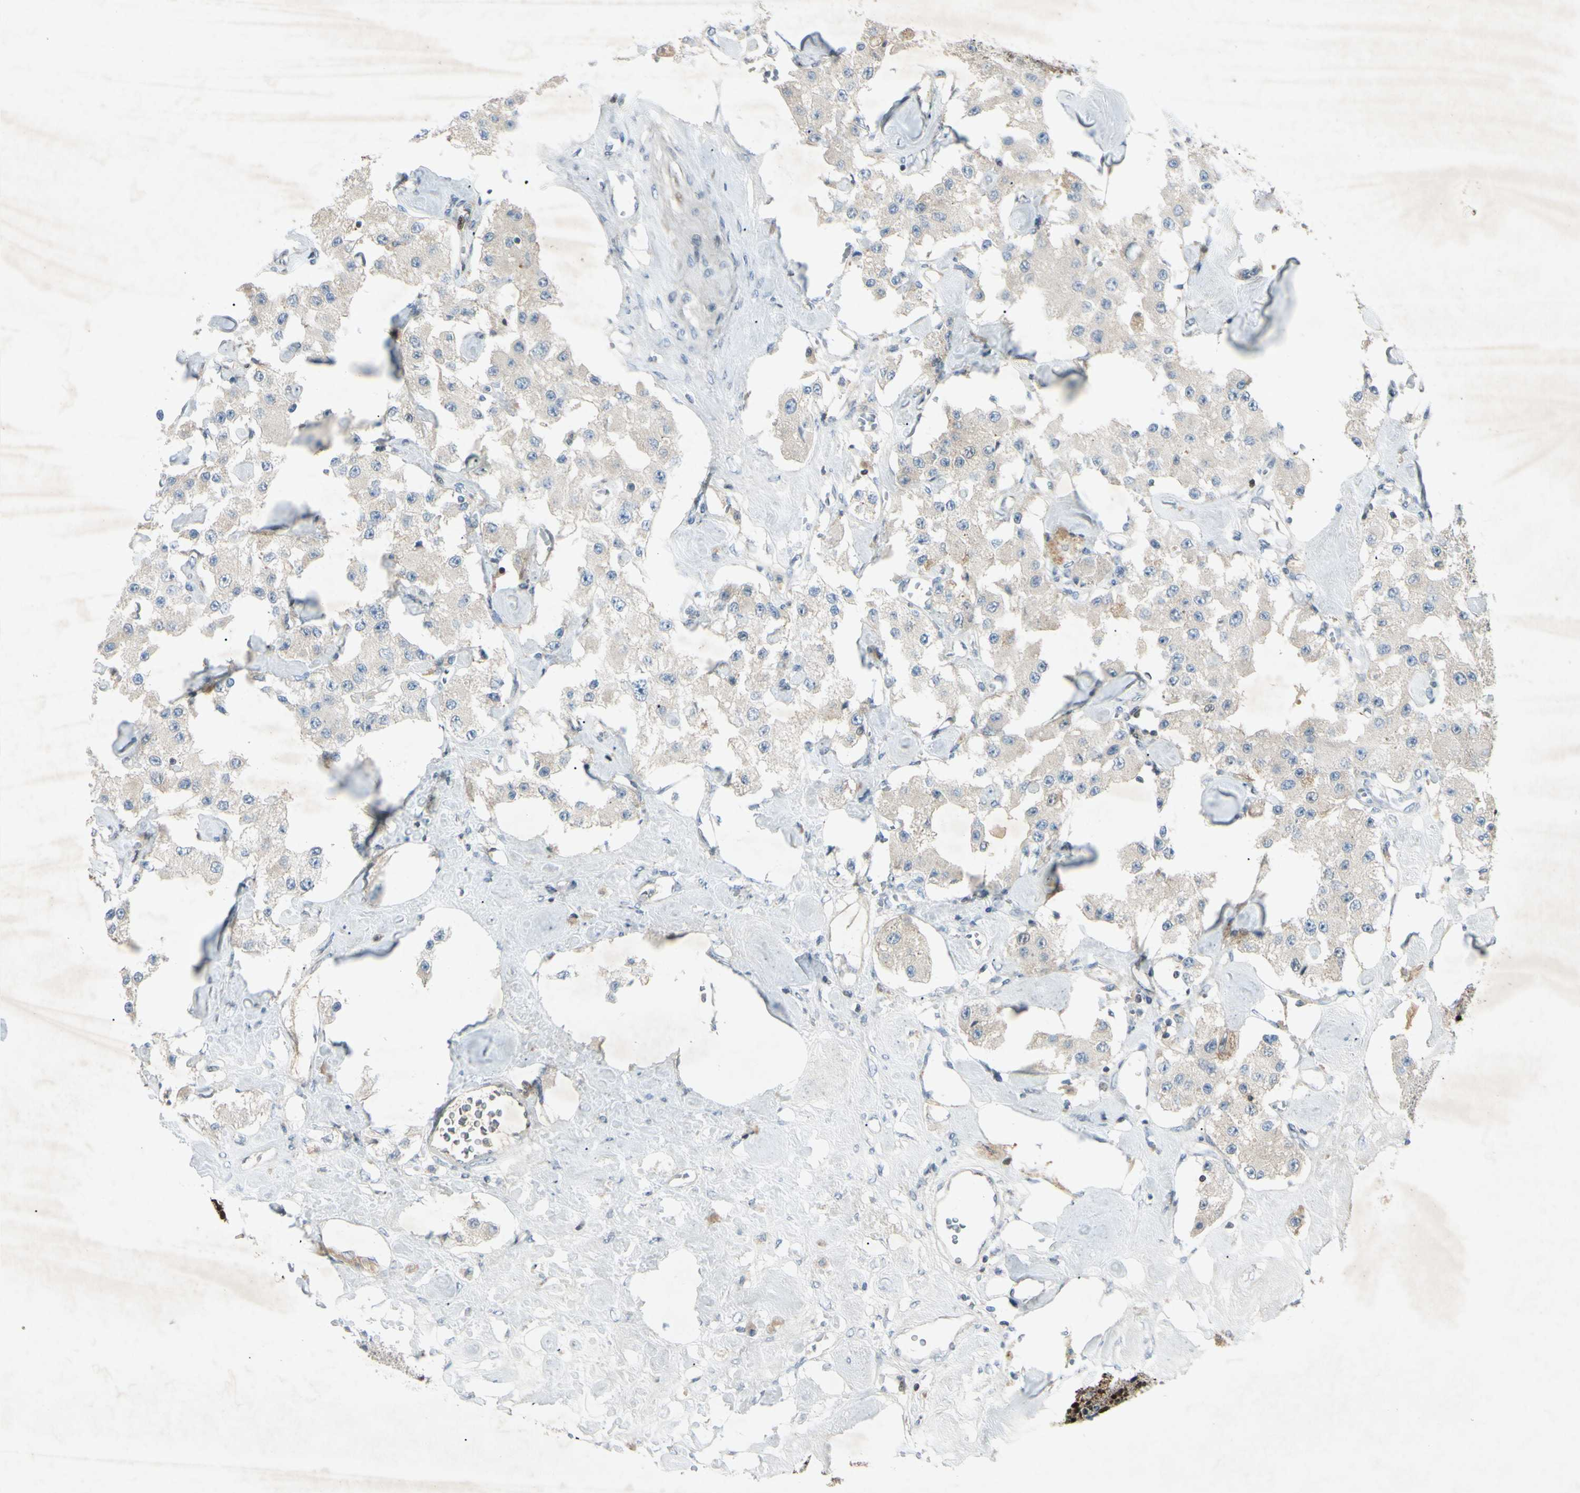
{"staining": {"intensity": "negative", "quantity": "none", "location": "none"}, "tissue": "carcinoid", "cell_type": "Tumor cells", "image_type": "cancer", "snomed": [{"axis": "morphology", "description": "Carcinoid, malignant, NOS"}, {"axis": "topography", "description": "Pancreas"}], "caption": "Tumor cells show no significant expression in carcinoid.", "gene": "C1orf159", "patient": {"sex": "male", "age": 41}}